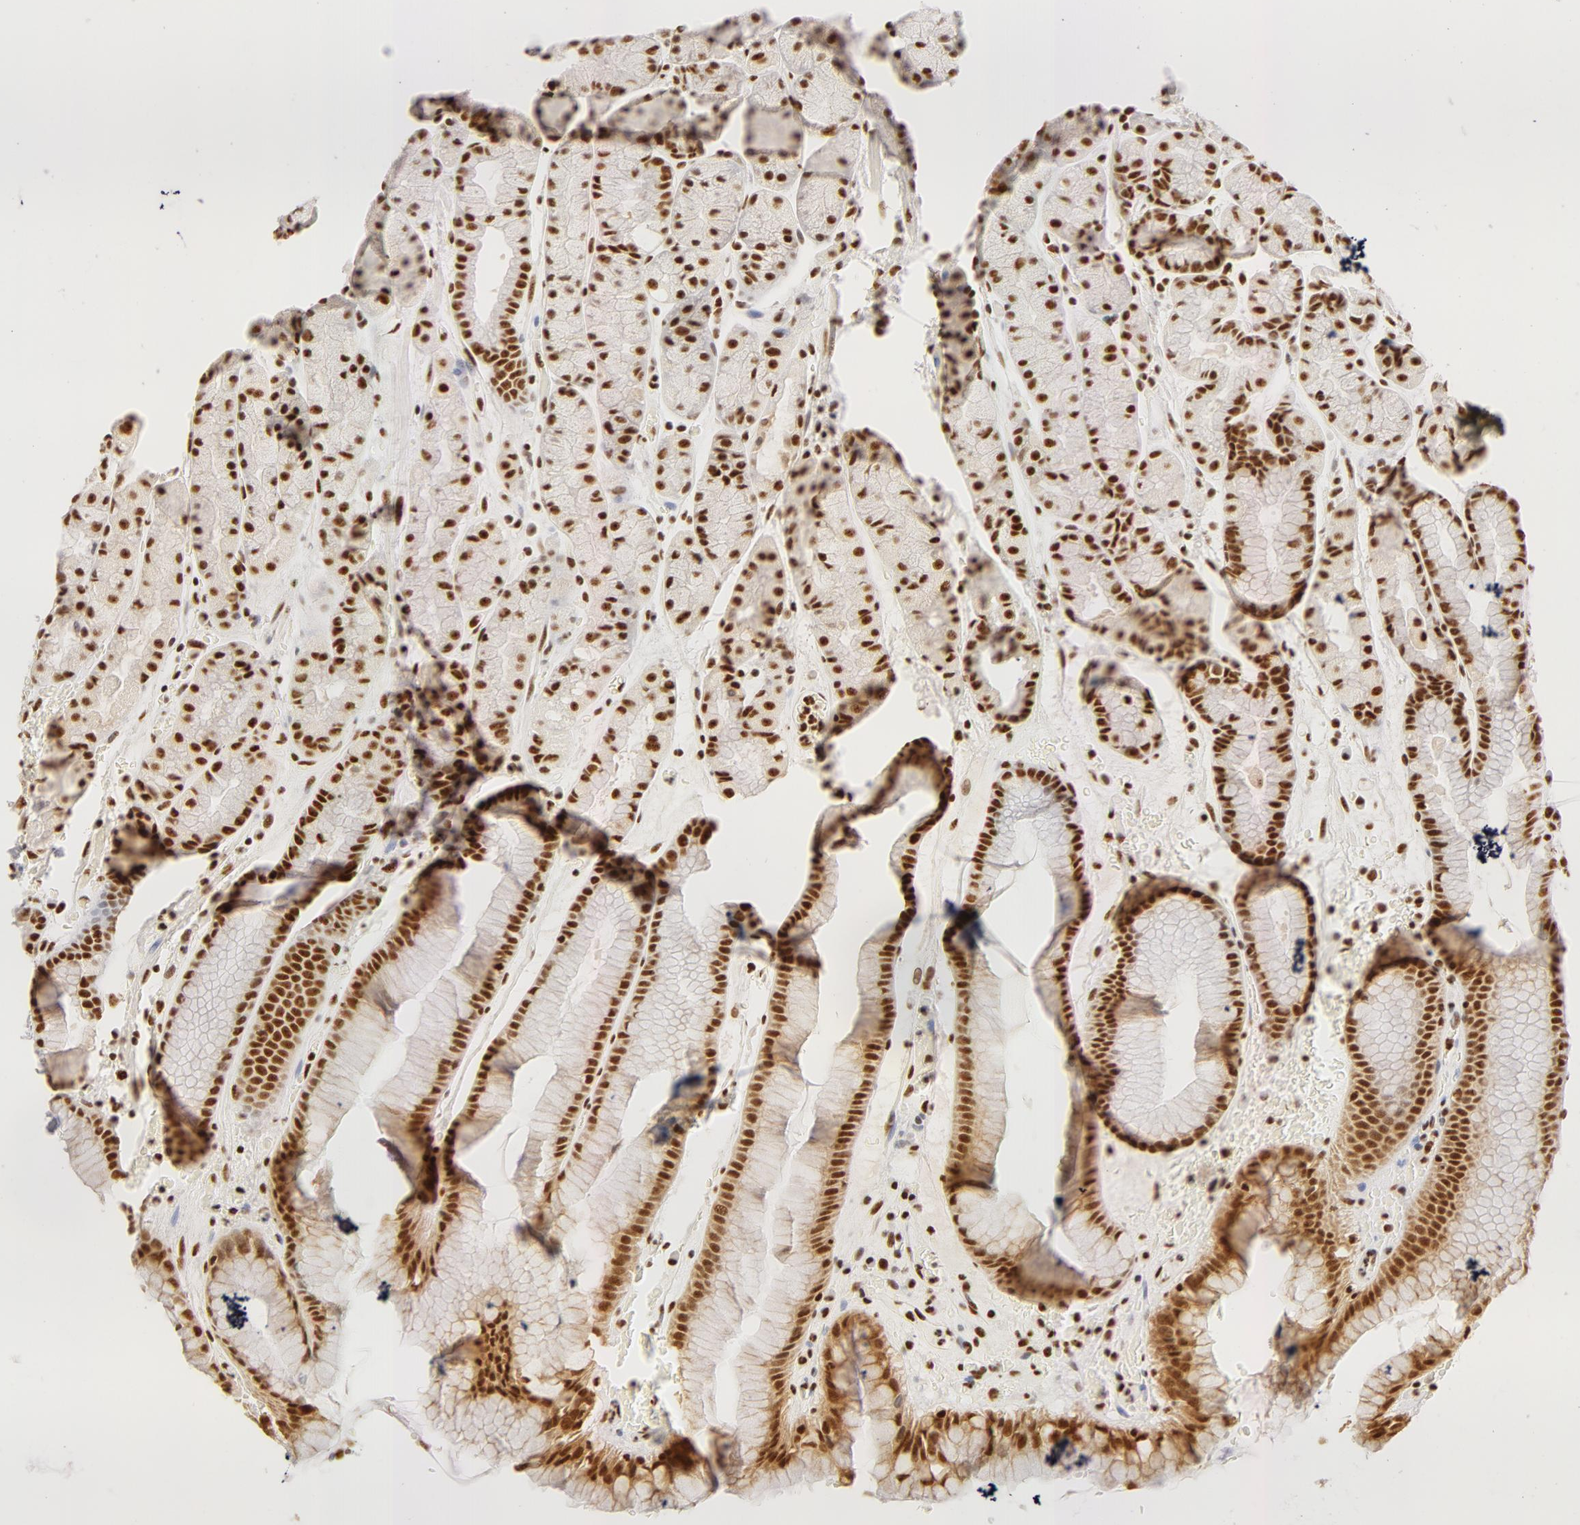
{"staining": {"intensity": "strong", "quantity": ">75%", "location": "nuclear"}, "tissue": "stomach", "cell_type": "Glandular cells", "image_type": "normal", "snomed": [{"axis": "morphology", "description": "Normal tissue, NOS"}, {"axis": "topography", "description": "Stomach, upper"}], "caption": "IHC (DAB (3,3'-diaminobenzidine)) staining of benign stomach shows strong nuclear protein expression in about >75% of glandular cells.", "gene": "RBM39", "patient": {"sex": "male", "age": 72}}